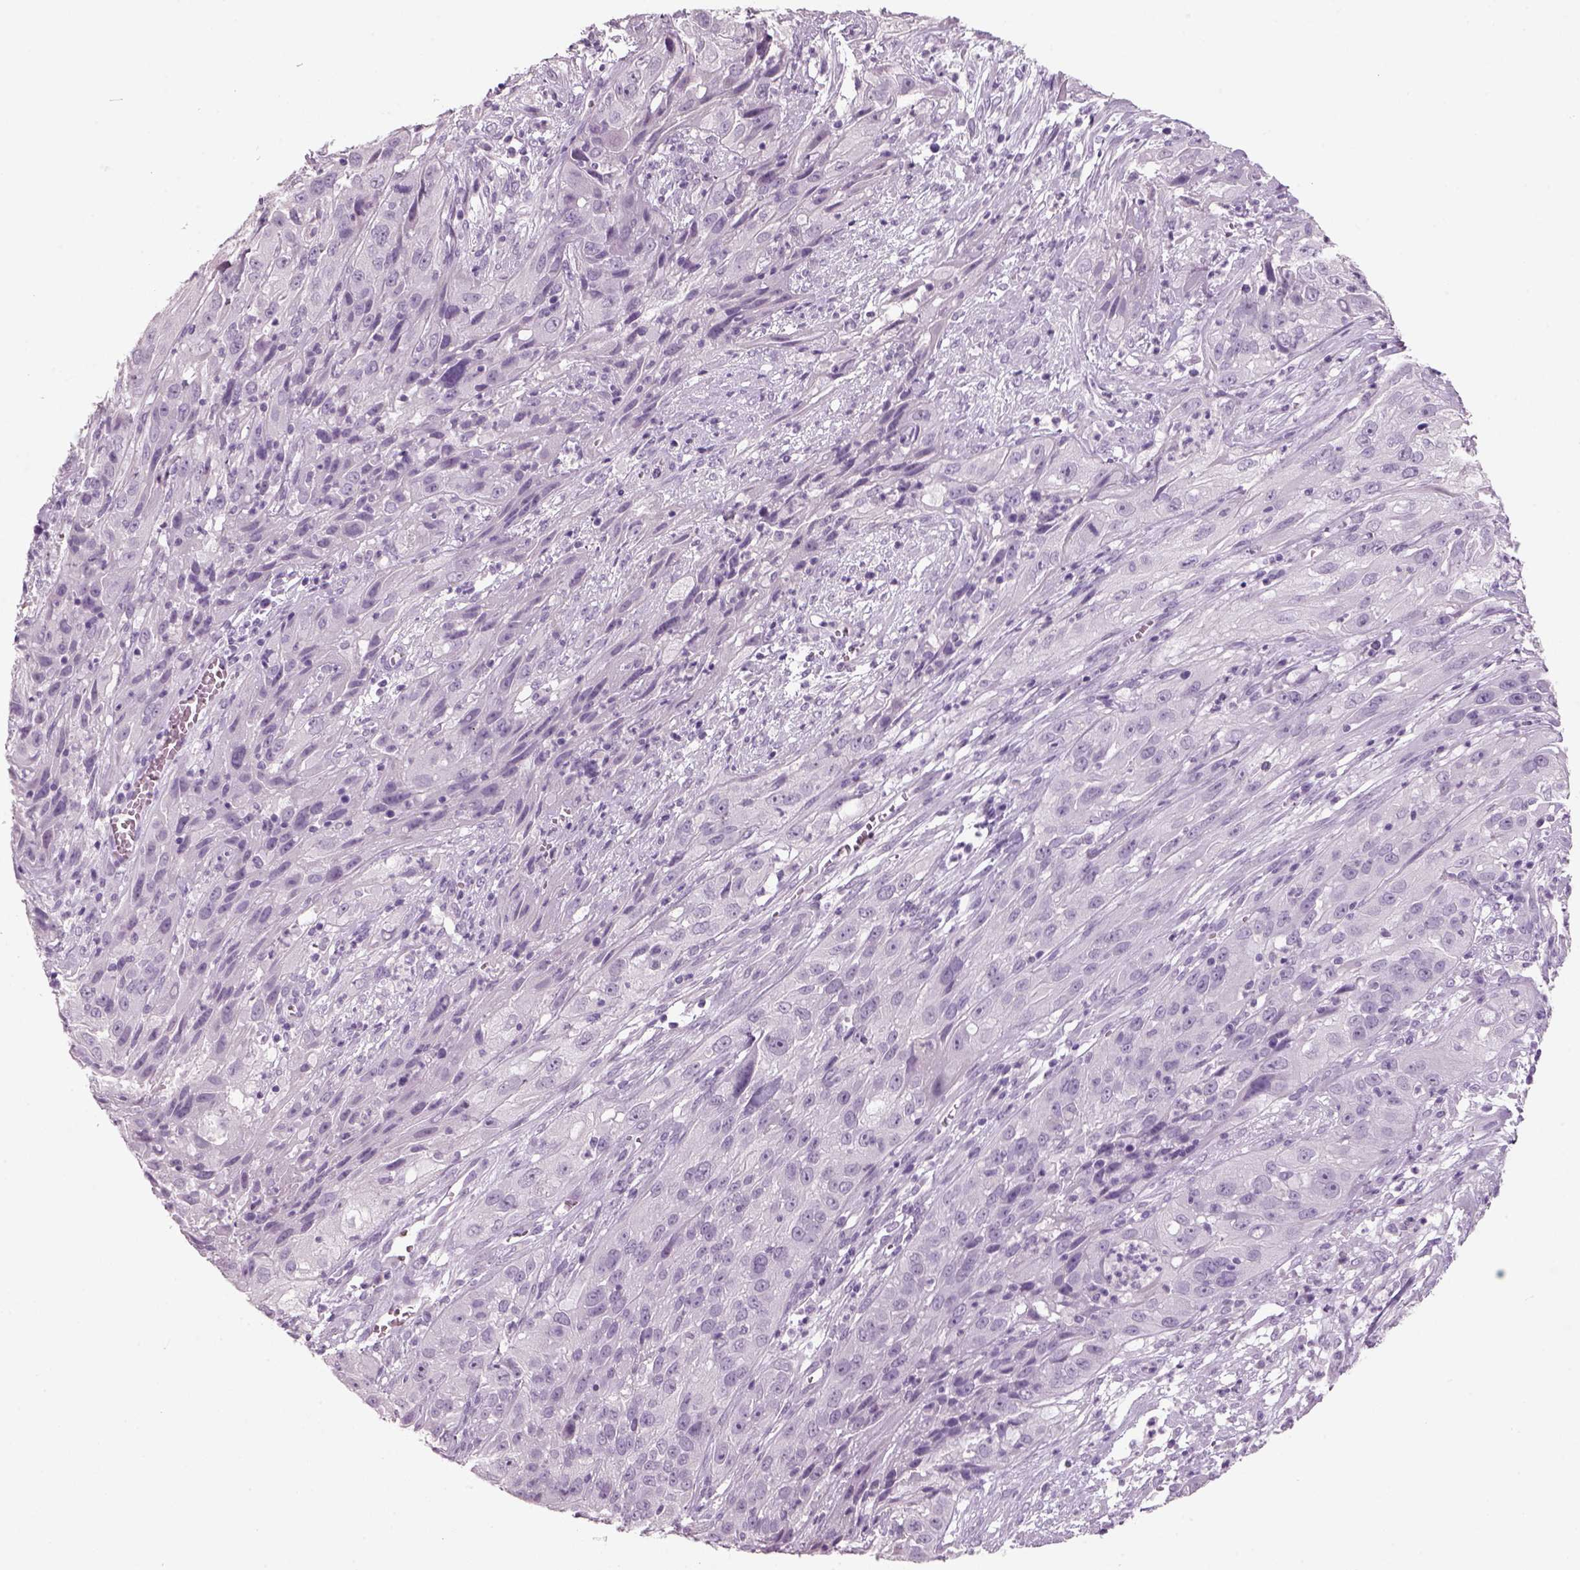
{"staining": {"intensity": "negative", "quantity": "none", "location": "none"}, "tissue": "cervical cancer", "cell_type": "Tumor cells", "image_type": "cancer", "snomed": [{"axis": "morphology", "description": "Squamous cell carcinoma, NOS"}, {"axis": "topography", "description": "Cervix"}], "caption": "Tumor cells are negative for protein expression in human cervical cancer.", "gene": "SLC6A2", "patient": {"sex": "female", "age": 32}}